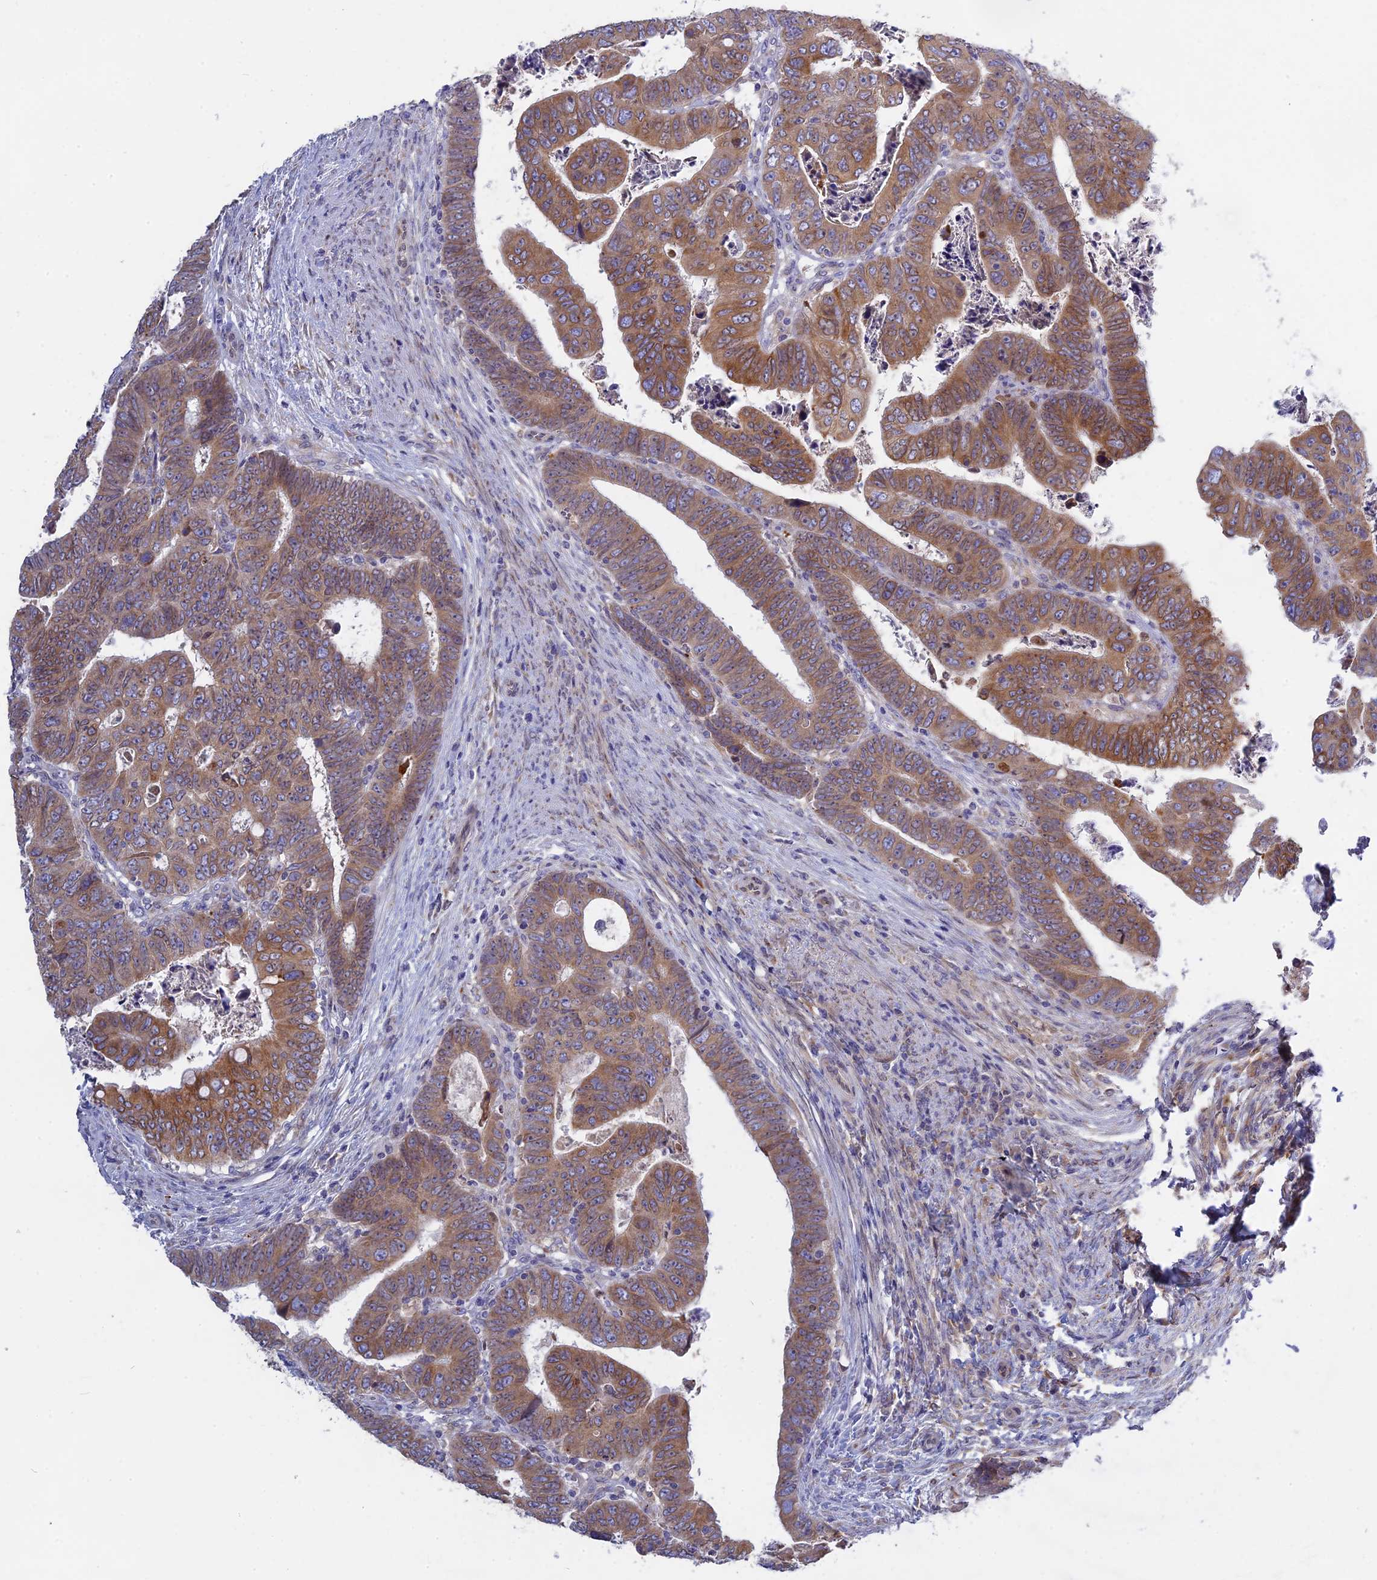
{"staining": {"intensity": "moderate", "quantity": ">75%", "location": "cytoplasmic/membranous"}, "tissue": "colorectal cancer", "cell_type": "Tumor cells", "image_type": "cancer", "snomed": [{"axis": "morphology", "description": "Normal tissue, NOS"}, {"axis": "morphology", "description": "Adenocarcinoma, NOS"}, {"axis": "topography", "description": "Rectum"}], "caption": "This is an image of IHC staining of adenocarcinoma (colorectal), which shows moderate positivity in the cytoplasmic/membranous of tumor cells.", "gene": "TLCD1", "patient": {"sex": "female", "age": 65}}